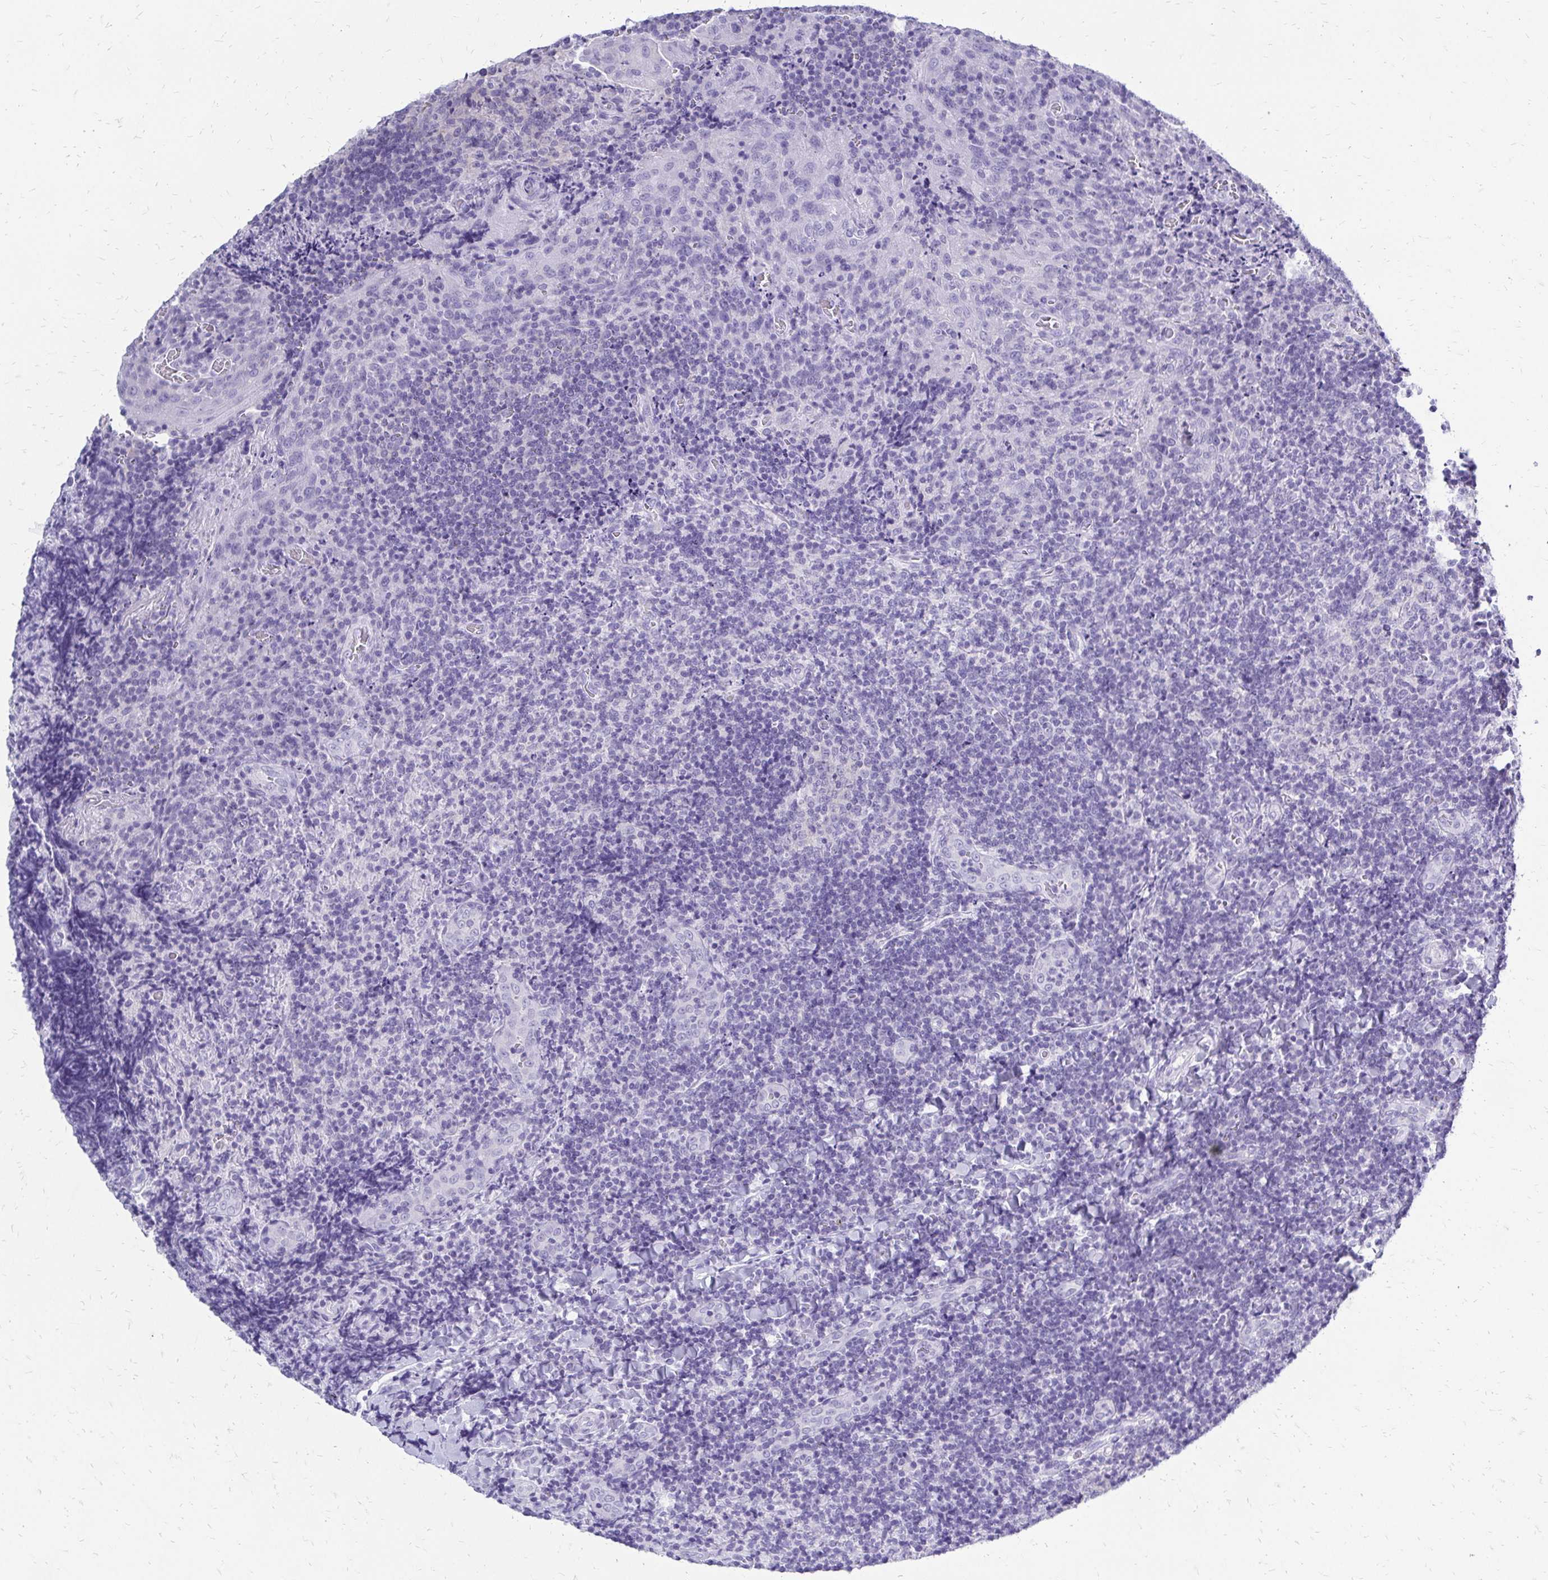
{"staining": {"intensity": "negative", "quantity": "none", "location": "none"}, "tissue": "tonsil", "cell_type": "Germinal center cells", "image_type": "normal", "snomed": [{"axis": "morphology", "description": "Normal tissue, NOS"}, {"axis": "topography", "description": "Tonsil"}], "caption": "An immunohistochemistry (IHC) photomicrograph of normal tonsil is shown. There is no staining in germinal center cells of tonsil. Brightfield microscopy of immunohistochemistry stained with DAB (brown) and hematoxylin (blue), captured at high magnification.", "gene": "SLC32A1", "patient": {"sex": "male", "age": 17}}